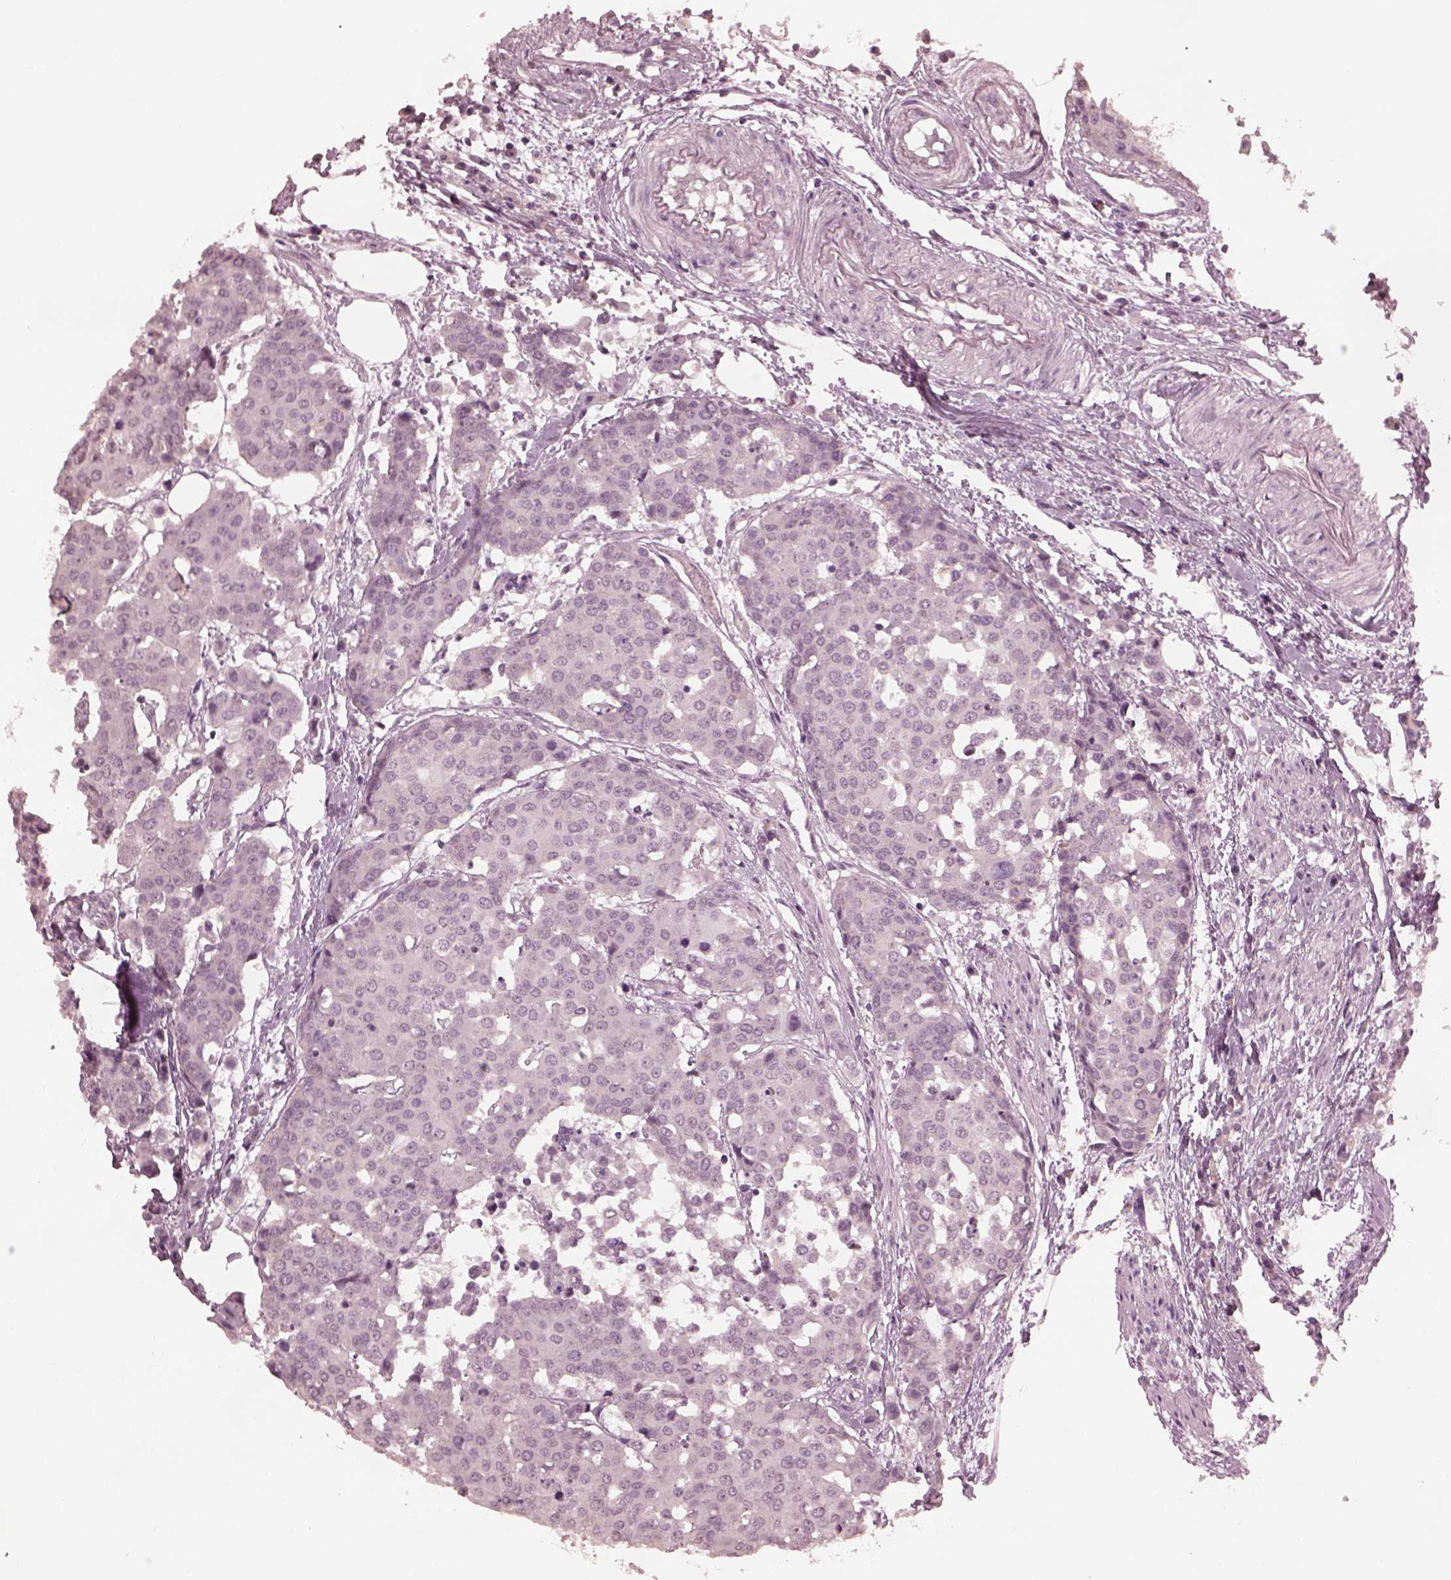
{"staining": {"intensity": "negative", "quantity": "none", "location": "none"}, "tissue": "carcinoid", "cell_type": "Tumor cells", "image_type": "cancer", "snomed": [{"axis": "morphology", "description": "Carcinoid, malignant, NOS"}, {"axis": "topography", "description": "Colon"}], "caption": "There is no significant expression in tumor cells of malignant carcinoid.", "gene": "KRT79", "patient": {"sex": "male", "age": 81}}